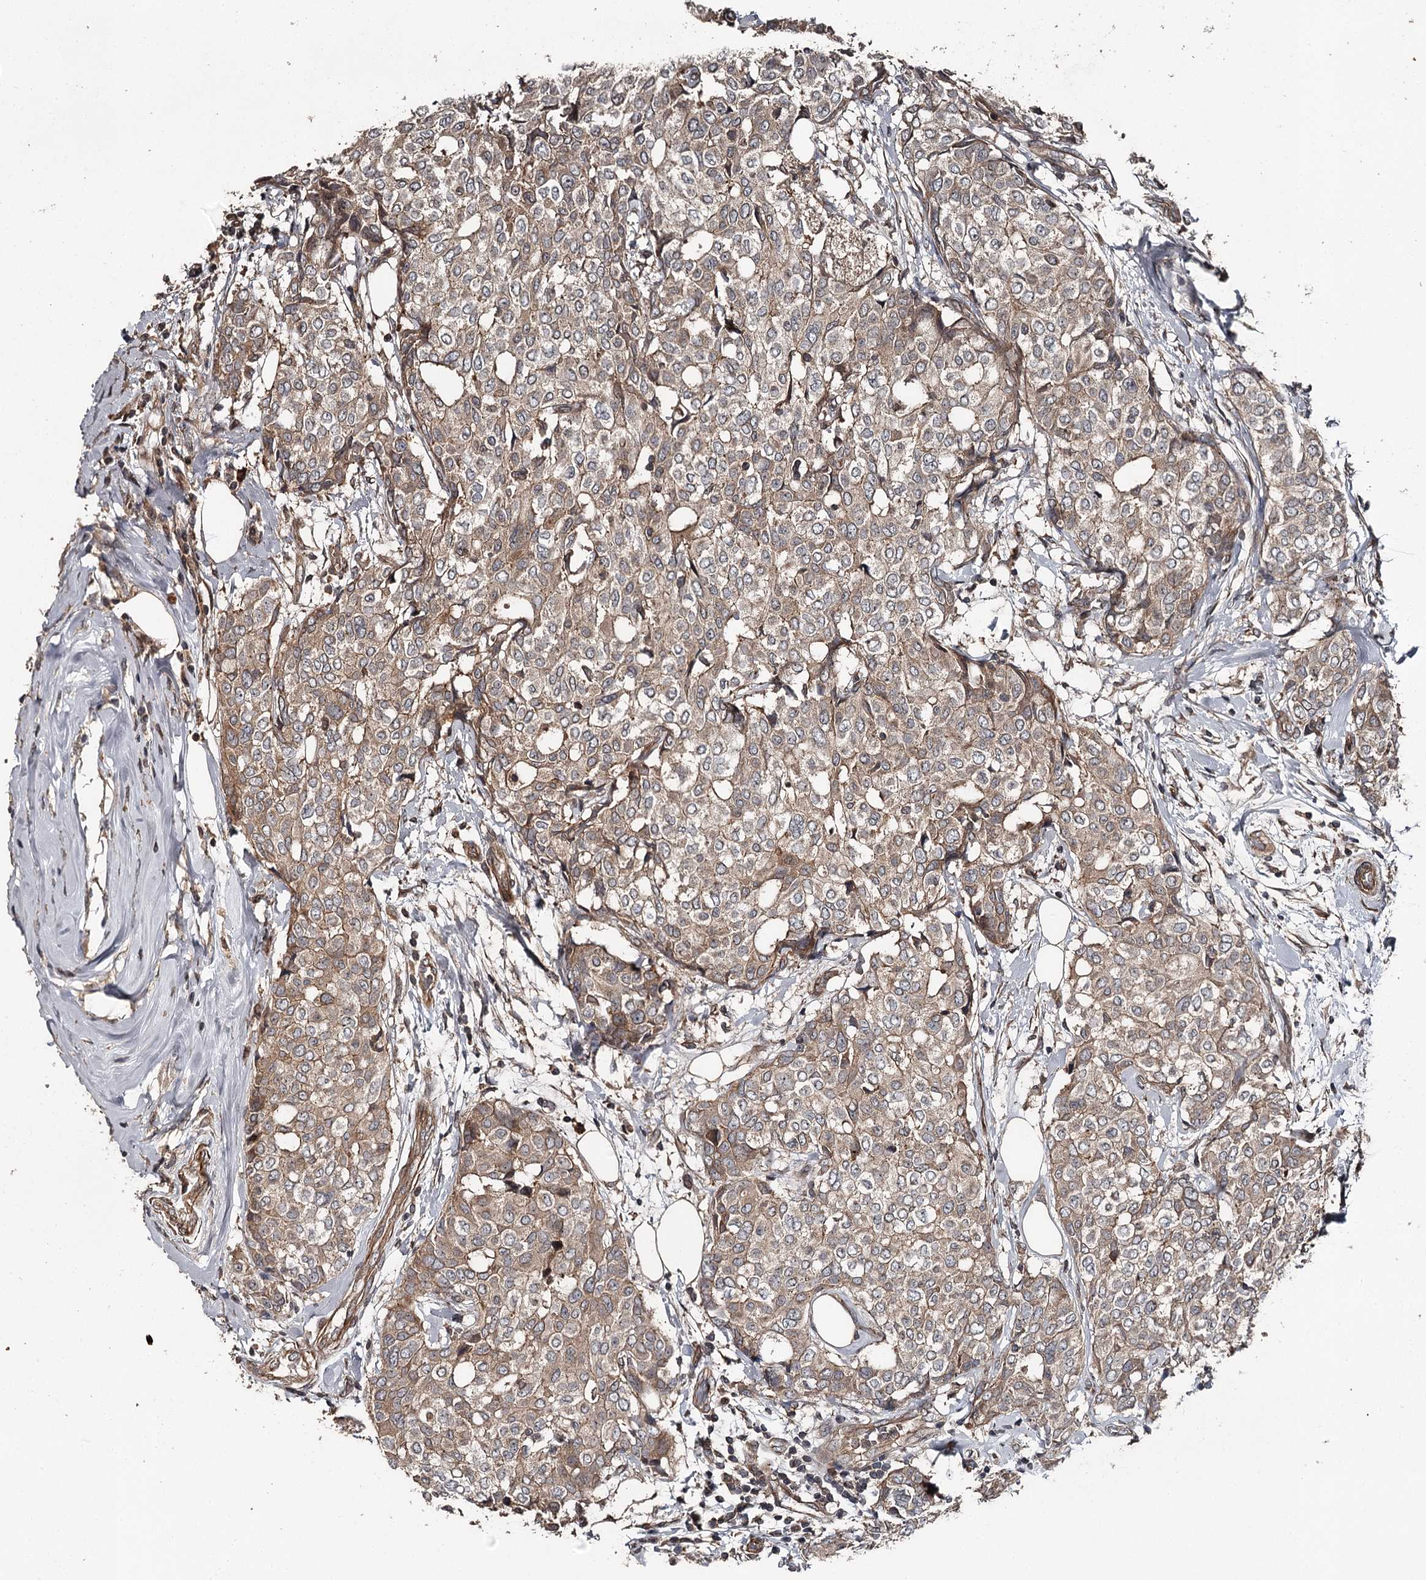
{"staining": {"intensity": "moderate", "quantity": ">75%", "location": "cytoplasmic/membranous"}, "tissue": "breast cancer", "cell_type": "Tumor cells", "image_type": "cancer", "snomed": [{"axis": "morphology", "description": "Lobular carcinoma"}, {"axis": "topography", "description": "Breast"}], "caption": "Breast lobular carcinoma was stained to show a protein in brown. There is medium levels of moderate cytoplasmic/membranous staining in about >75% of tumor cells.", "gene": "RAB21", "patient": {"sex": "female", "age": 51}}